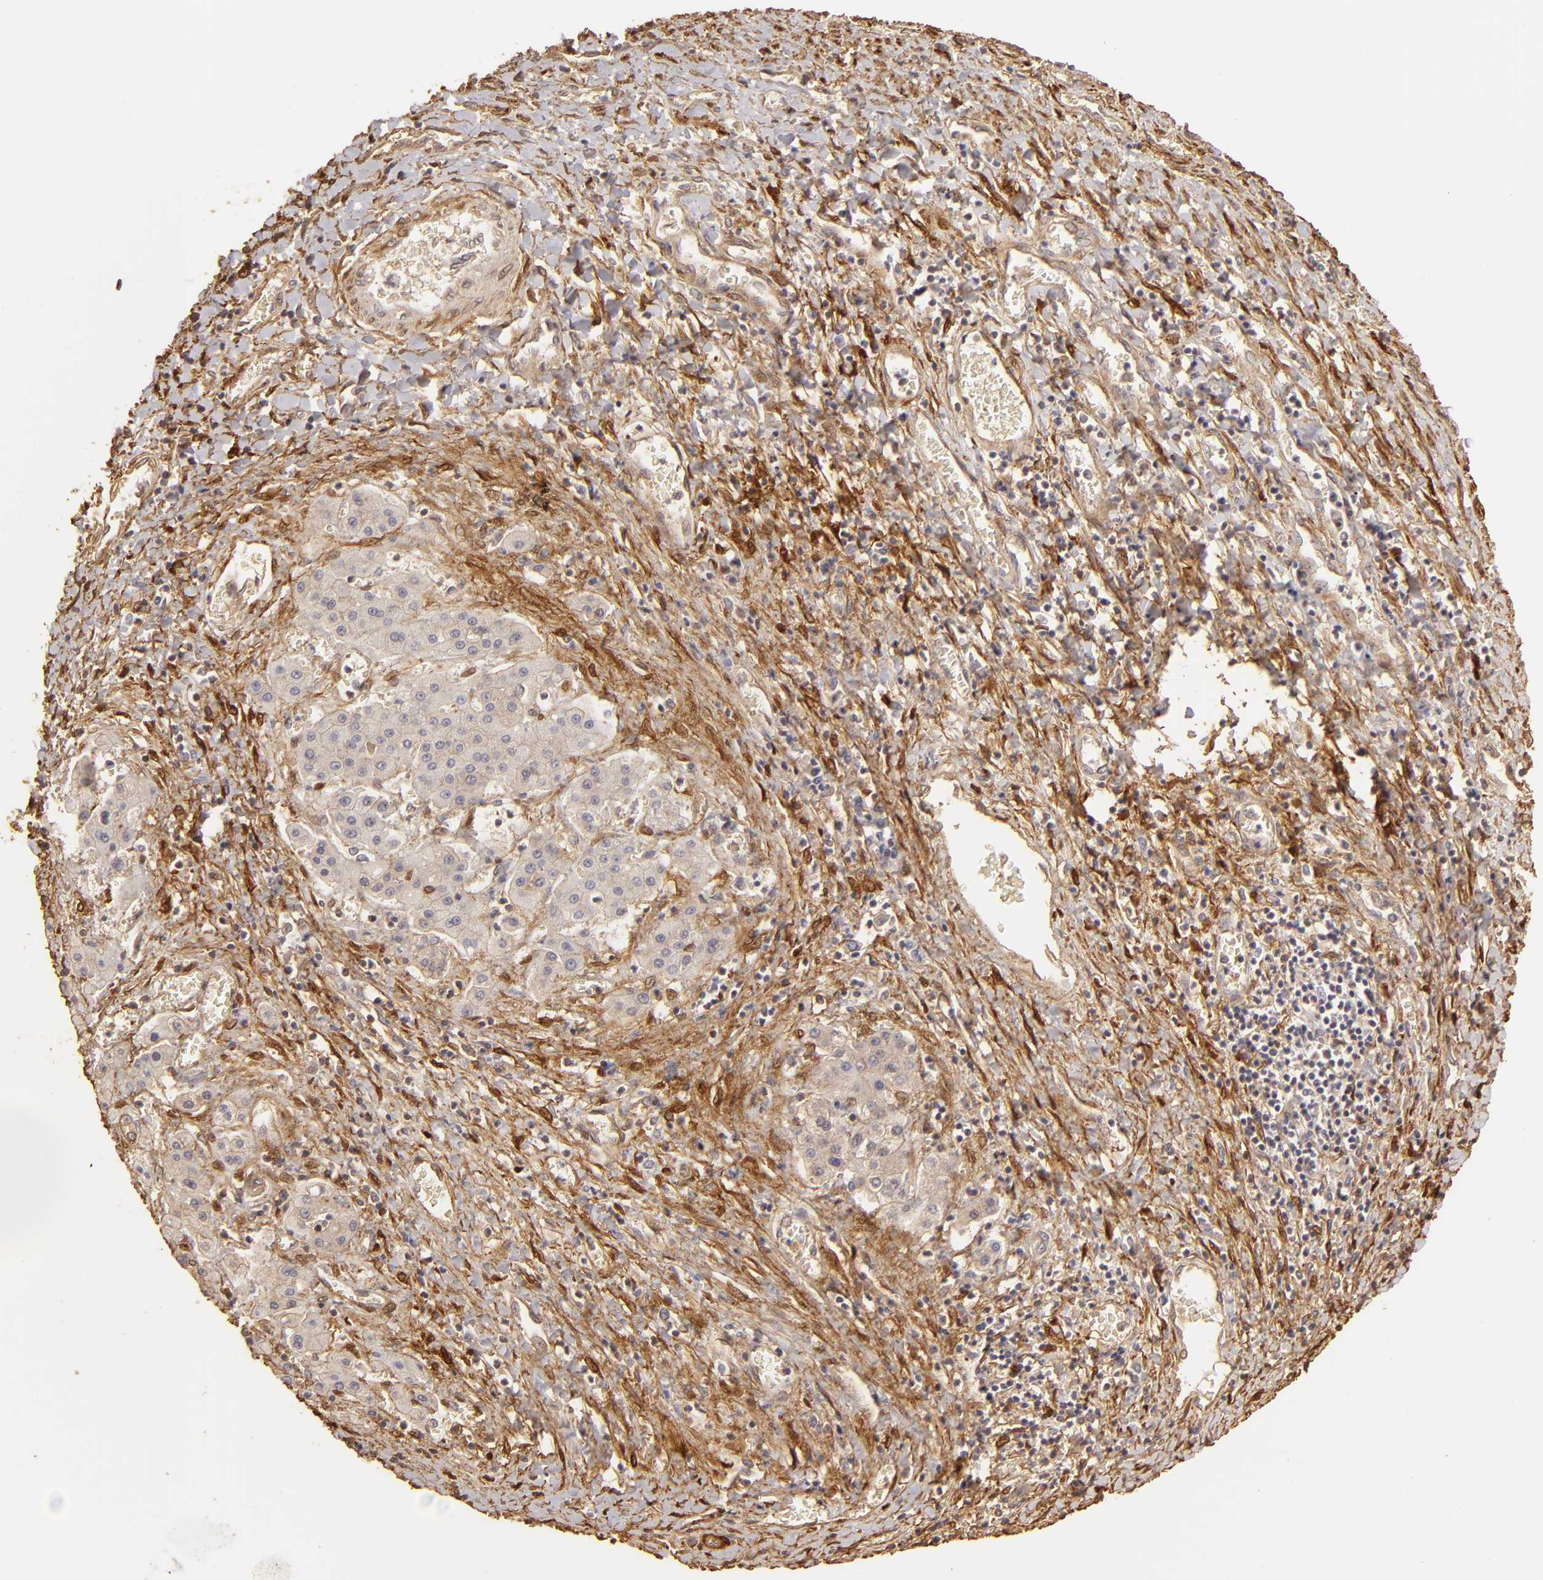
{"staining": {"intensity": "weak", "quantity": "<25%", "location": "cytoplasmic/membranous"}, "tissue": "liver cancer", "cell_type": "Tumor cells", "image_type": "cancer", "snomed": [{"axis": "morphology", "description": "Carcinoma, Hepatocellular, NOS"}, {"axis": "topography", "description": "Liver"}], "caption": "Immunohistochemical staining of human liver cancer (hepatocellular carcinoma) displays no significant expression in tumor cells.", "gene": "HSPB6", "patient": {"sex": "male", "age": 24}}